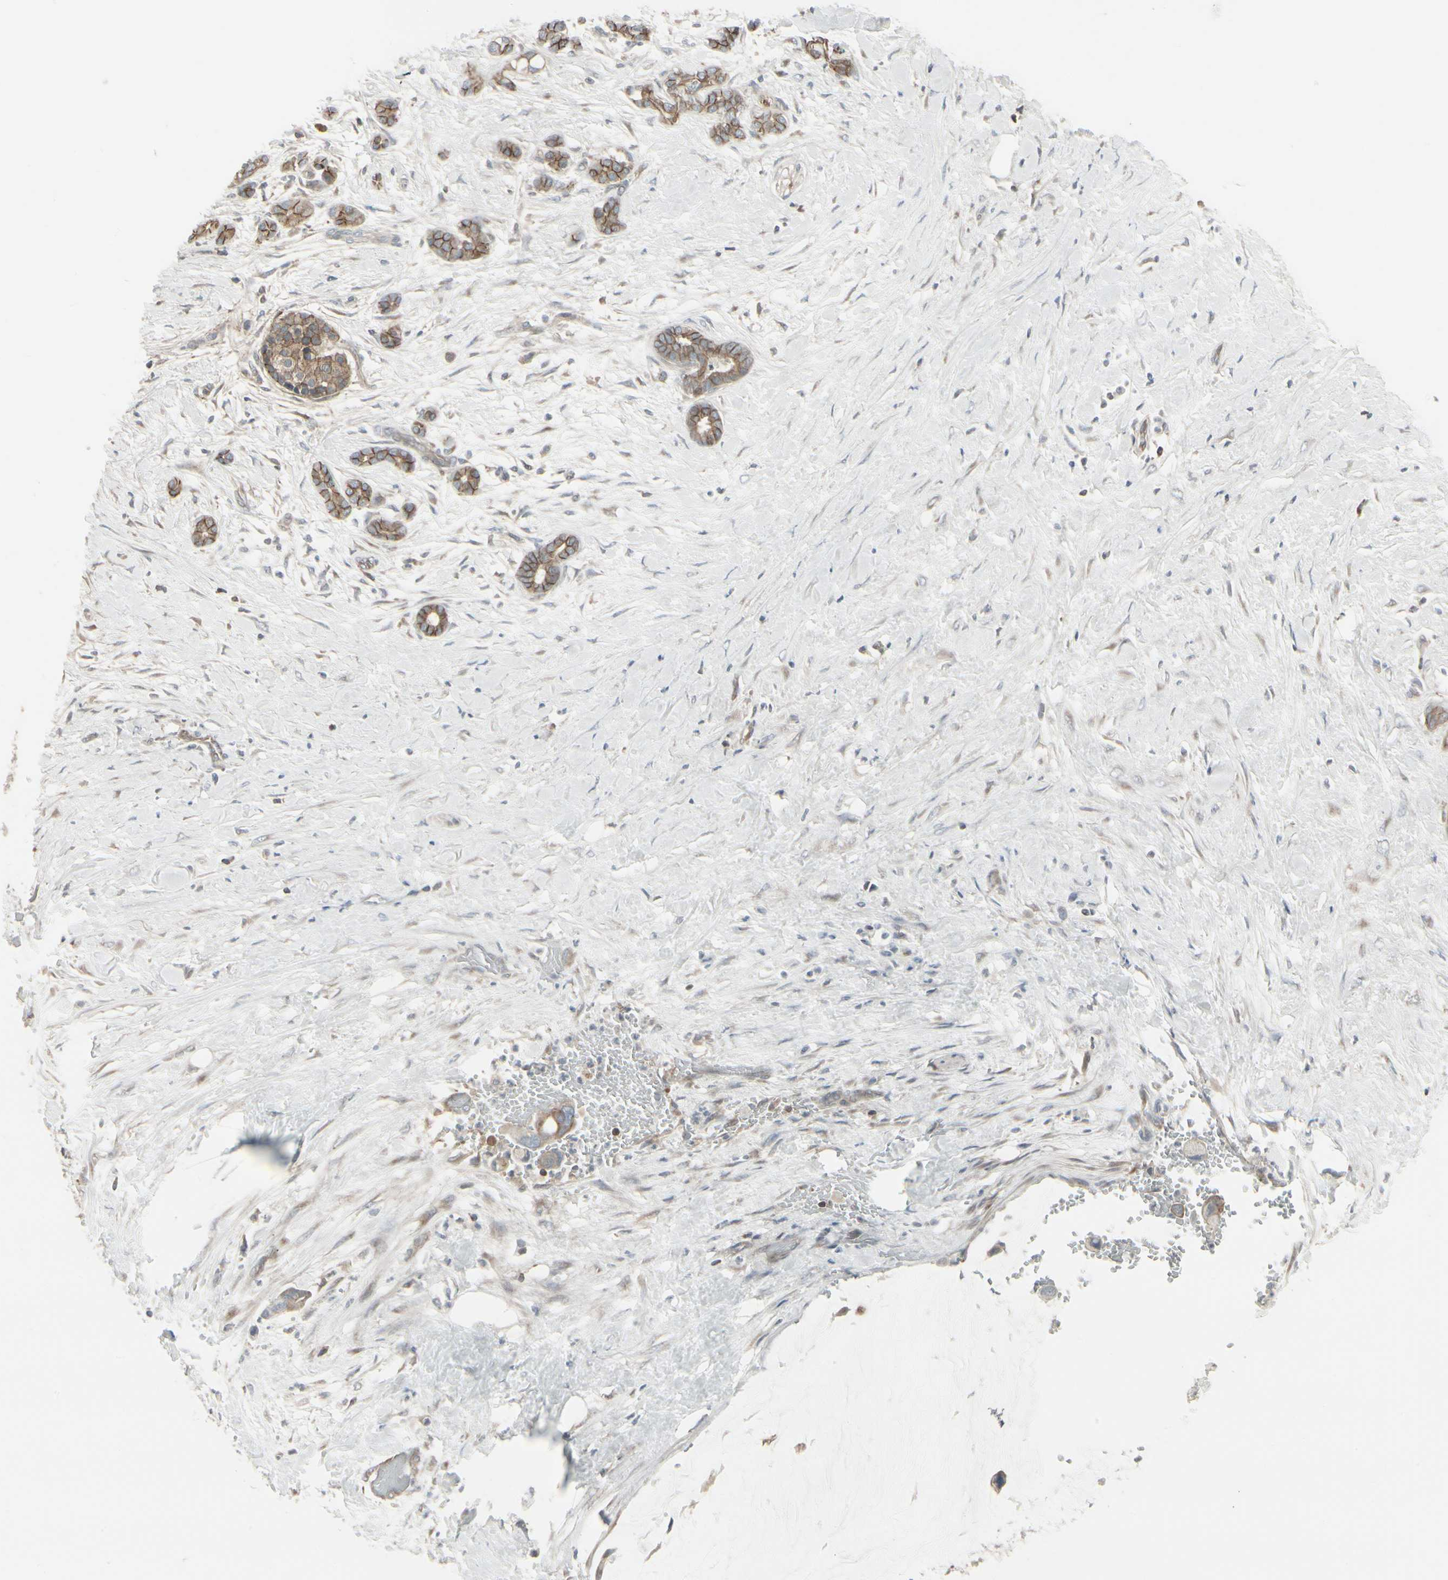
{"staining": {"intensity": "moderate", "quantity": ">75%", "location": "cytoplasmic/membranous"}, "tissue": "pancreatic cancer", "cell_type": "Tumor cells", "image_type": "cancer", "snomed": [{"axis": "morphology", "description": "Adenocarcinoma, NOS"}, {"axis": "topography", "description": "Pancreas"}], "caption": "There is medium levels of moderate cytoplasmic/membranous staining in tumor cells of pancreatic cancer (adenocarcinoma), as demonstrated by immunohistochemical staining (brown color).", "gene": "EPS15", "patient": {"sex": "male", "age": 41}}